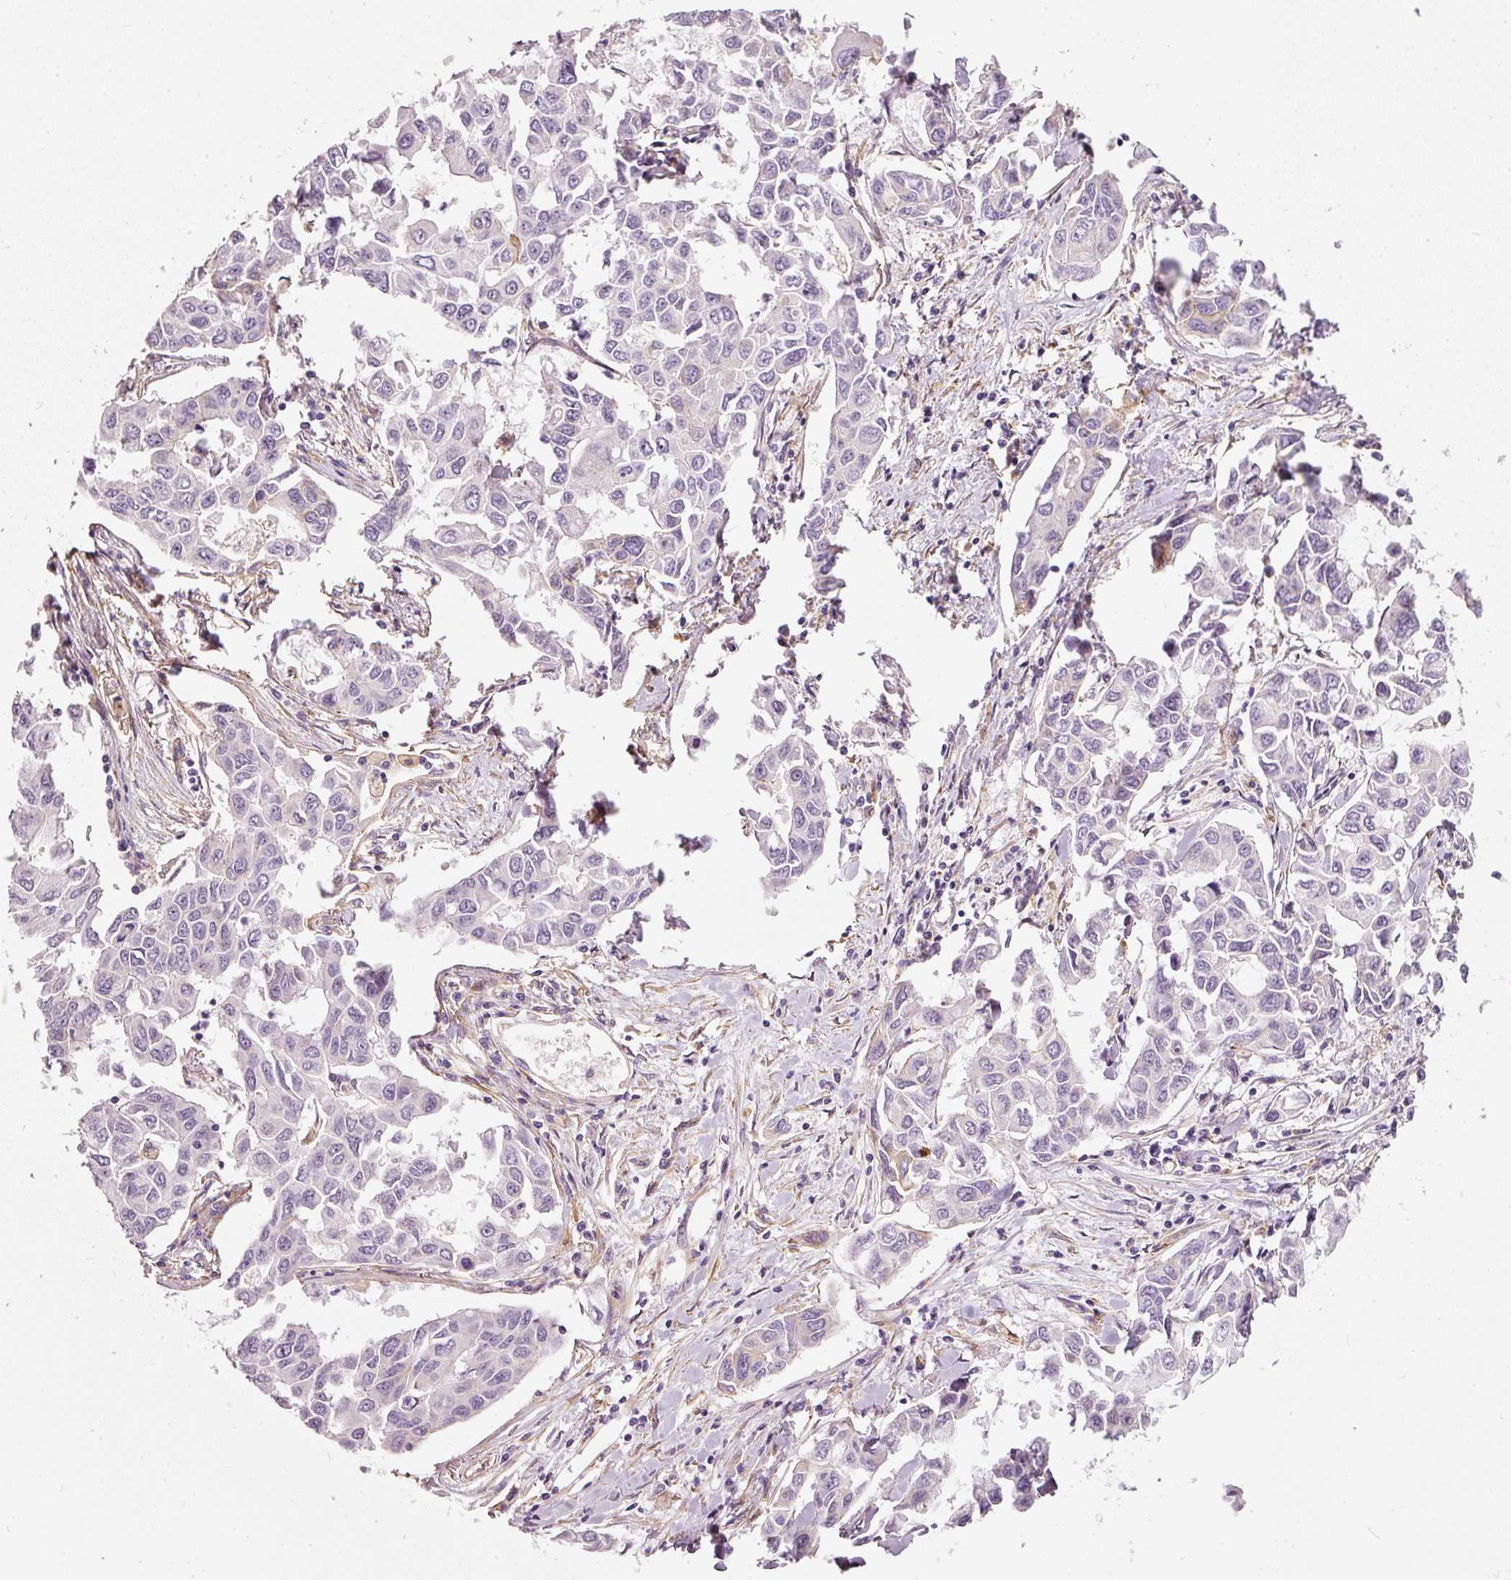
{"staining": {"intensity": "negative", "quantity": "none", "location": "none"}, "tissue": "lung cancer", "cell_type": "Tumor cells", "image_type": "cancer", "snomed": [{"axis": "morphology", "description": "Adenocarcinoma, NOS"}, {"axis": "topography", "description": "Lung"}], "caption": "There is no significant positivity in tumor cells of lung adenocarcinoma.", "gene": "OSR2", "patient": {"sex": "male", "age": 64}}